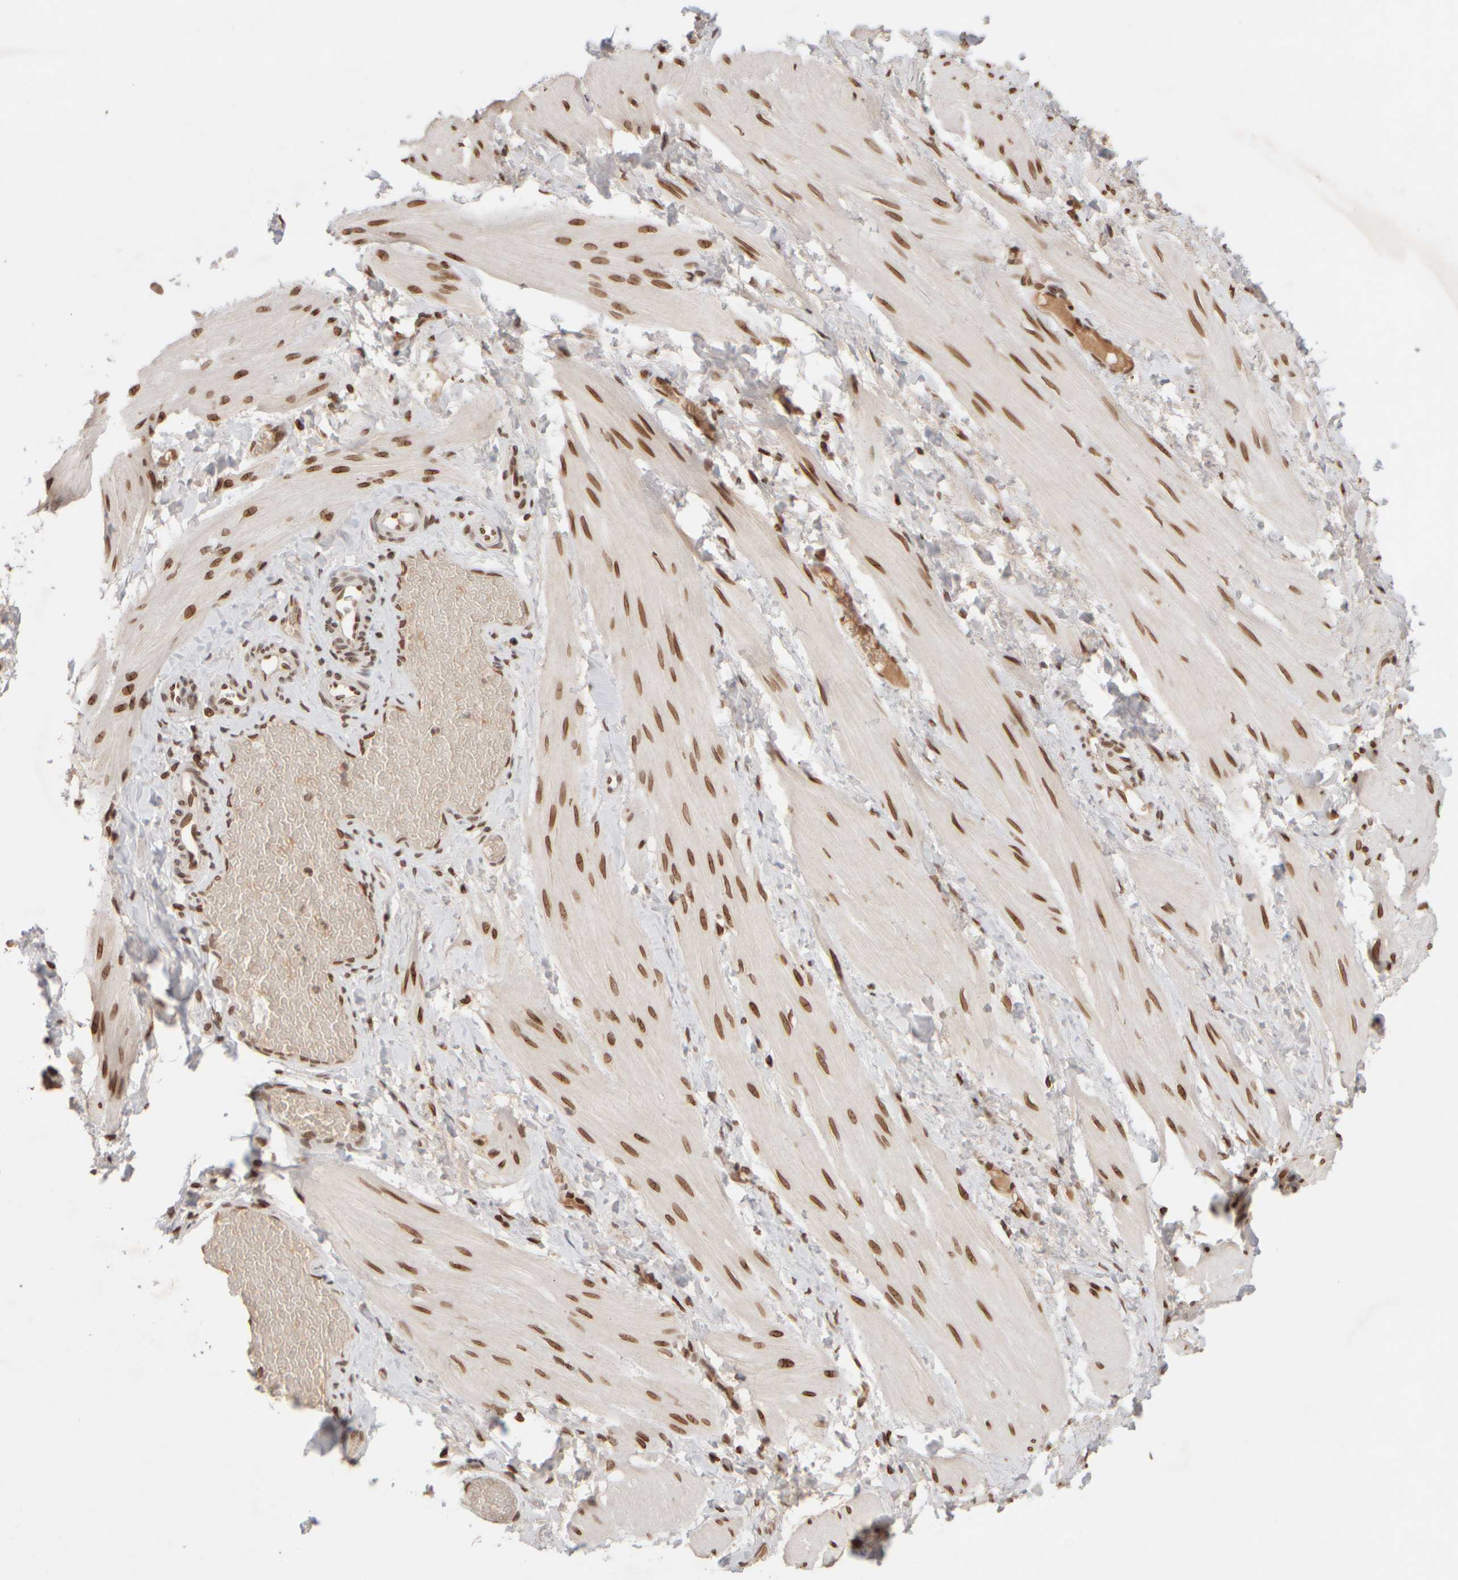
{"staining": {"intensity": "strong", "quantity": ">75%", "location": "nuclear"}, "tissue": "smooth muscle", "cell_type": "Smooth muscle cells", "image_type": "normal", "snomed": [{"axis": "morphology", "description": "Normal tissue, NOS"}, {"axis": "topography", "description": "Smooth muscle"}], "caption": "Protein positivity by IHC shows strong nuclear staining in about >75% of smooth muscle cells in benign smooth muscle.", "gene": "ZC3HC1", "patient": {"sex": "male", "age": 16}}